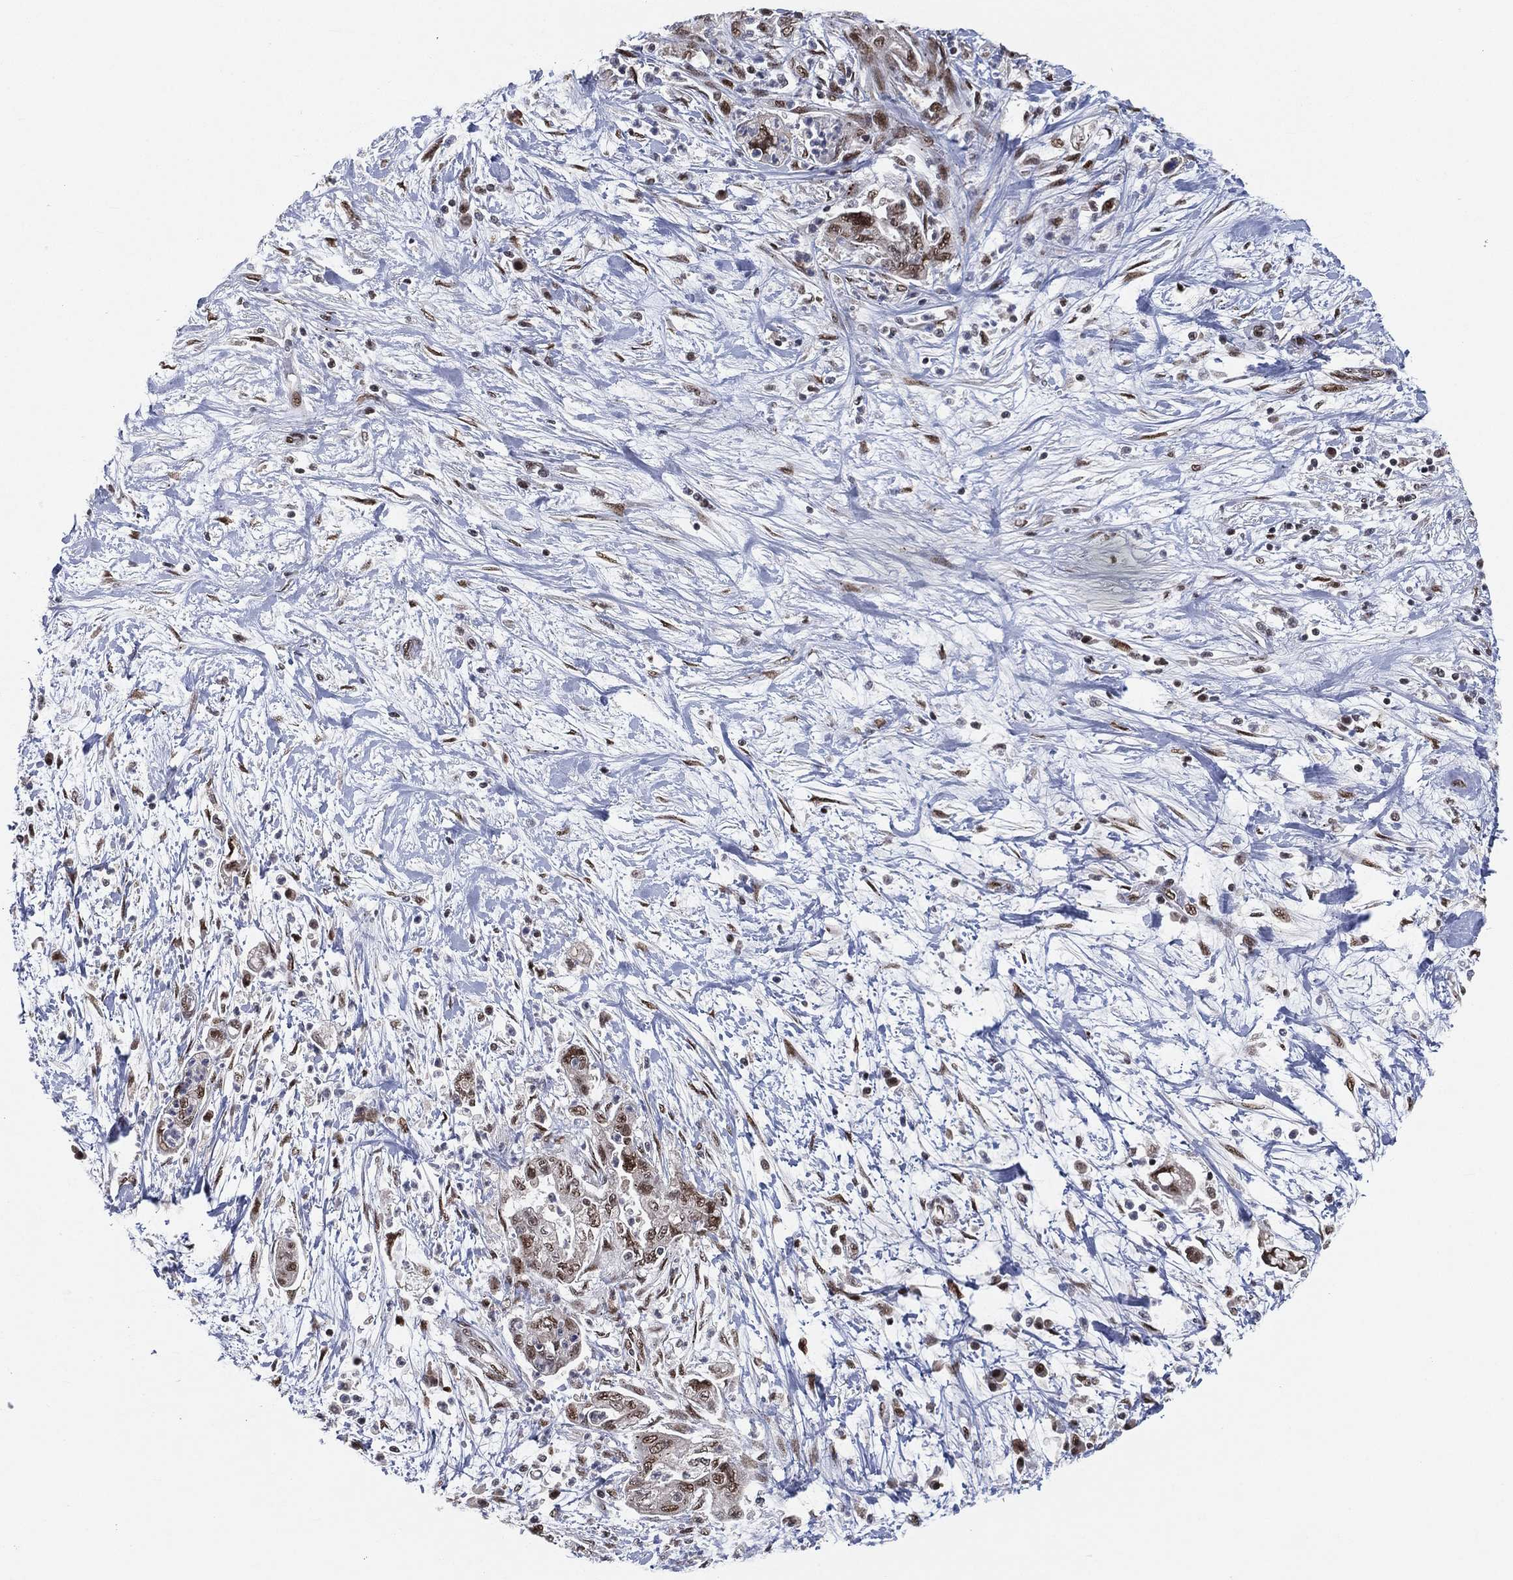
{"staining": {"intensity": "weak", "quantity": "<25%", "location": "nuclear"}, "tissue": "pancreatic cancer", "cell_type": "Tumor cells", "image_type": "cancer", "snomed": [{"axis": "morphology", "description": "Adenocarcinoma, NOS"}, {"axis": "topography", "description": "Pancreas"}], "caption": "Tumor cells are negative for brown protein staining in pancreatic cancer (adenocarcinoma). The staining was performed using DAB (3,3'-diaminobenzidine) to visualize the protein expression in brown, while the nuclei were stained in blue with hematoxylin (Magnification: 20x).", "gene": "YLPM1", "patient": {"sex": "female", "age": 73}}